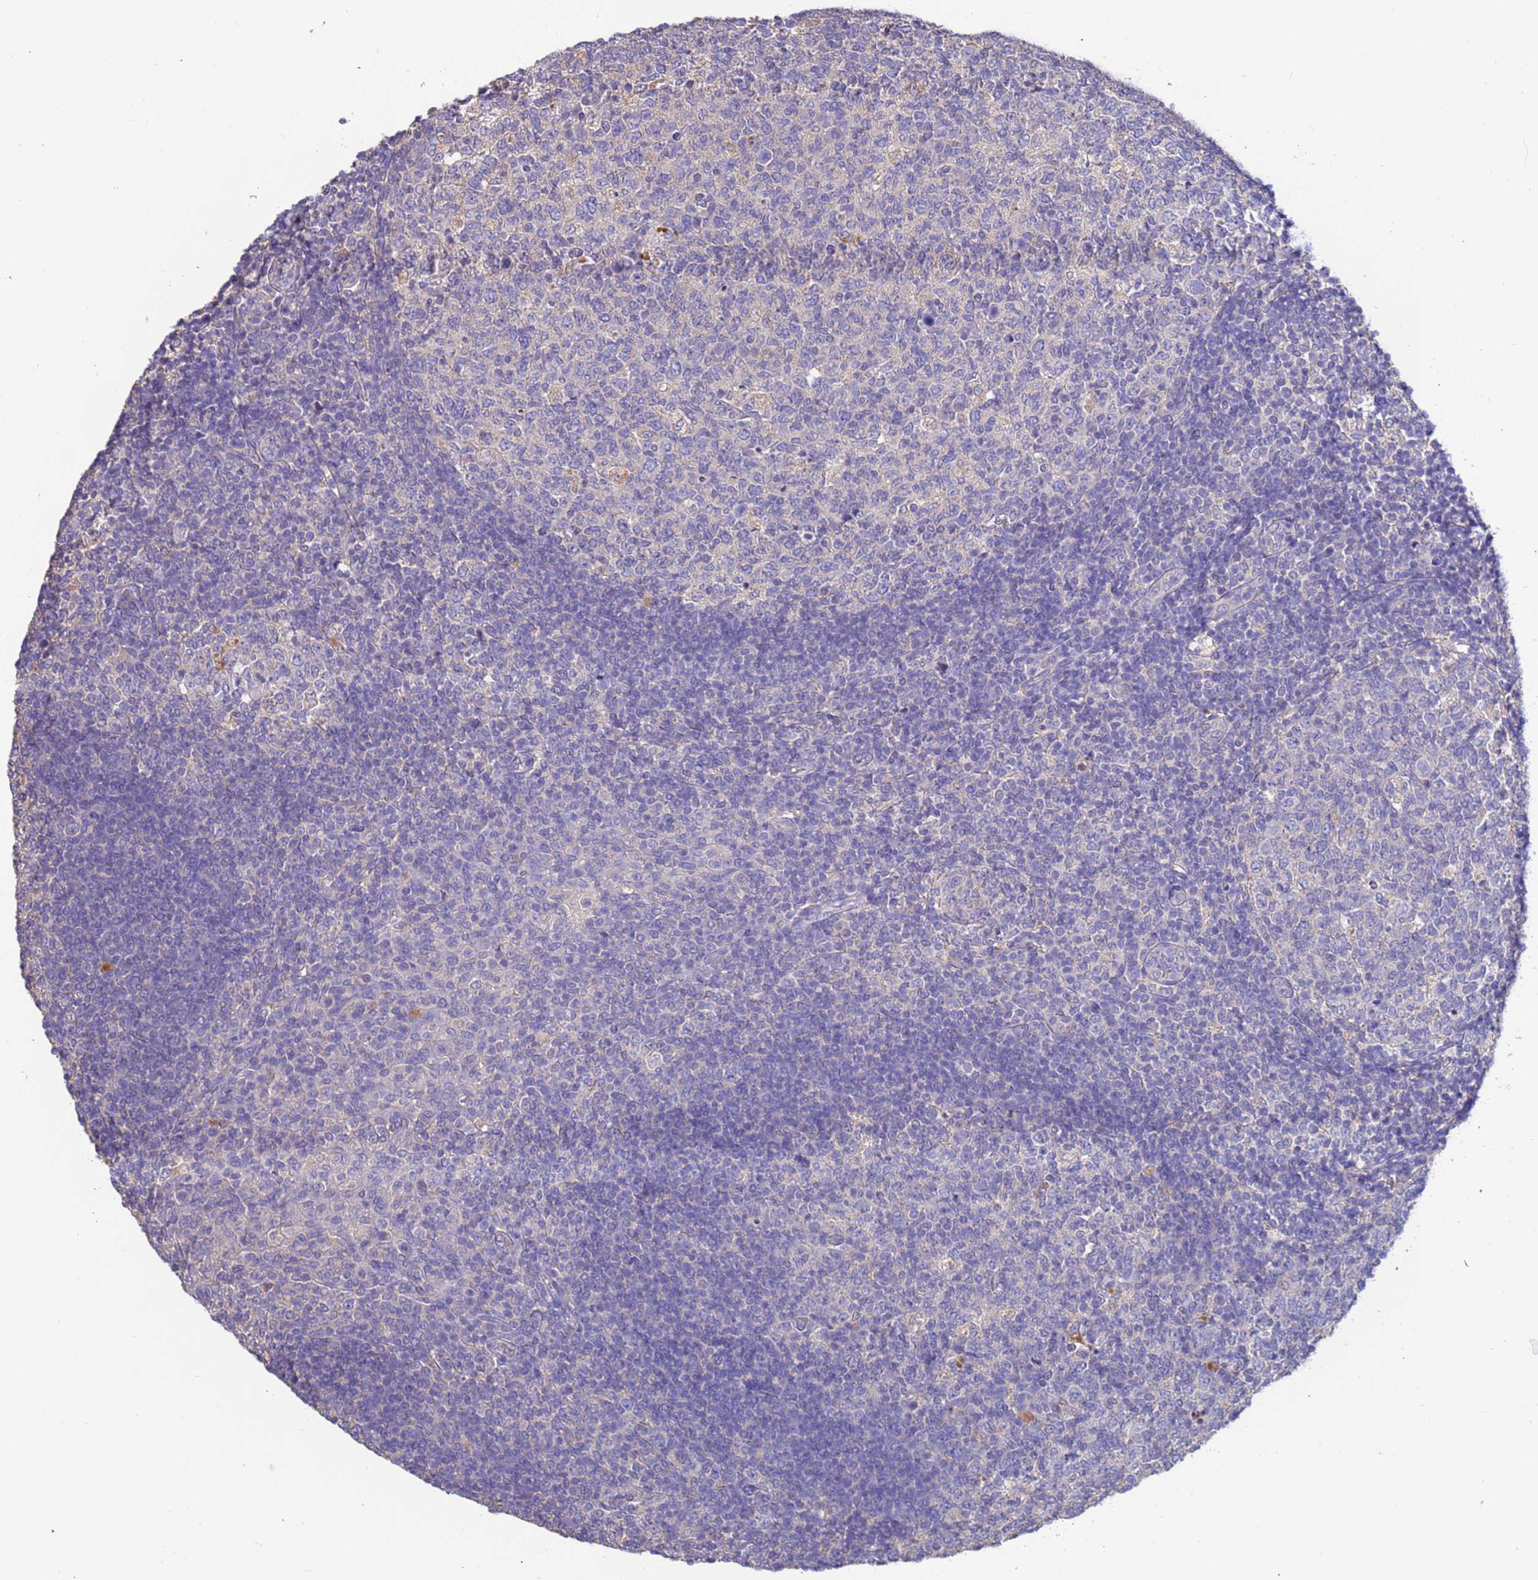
{"staining": {"intensity": "negative", "quantity": "none", "location": "none"}, "tissue": "tonsil", "cell_type": "Germinal center cells", "image_type": "normal", "snomed": [{"axis": "morphology", "description": "Normal tissue, NOS"}, {"axis": "topography", "description": "Tonsil"}], "caption": "The histopathology image shows no significant expression in germinal center cells of tonsil.", "gene": "SRL", "patient": {"sex": "female", "age": 19}}